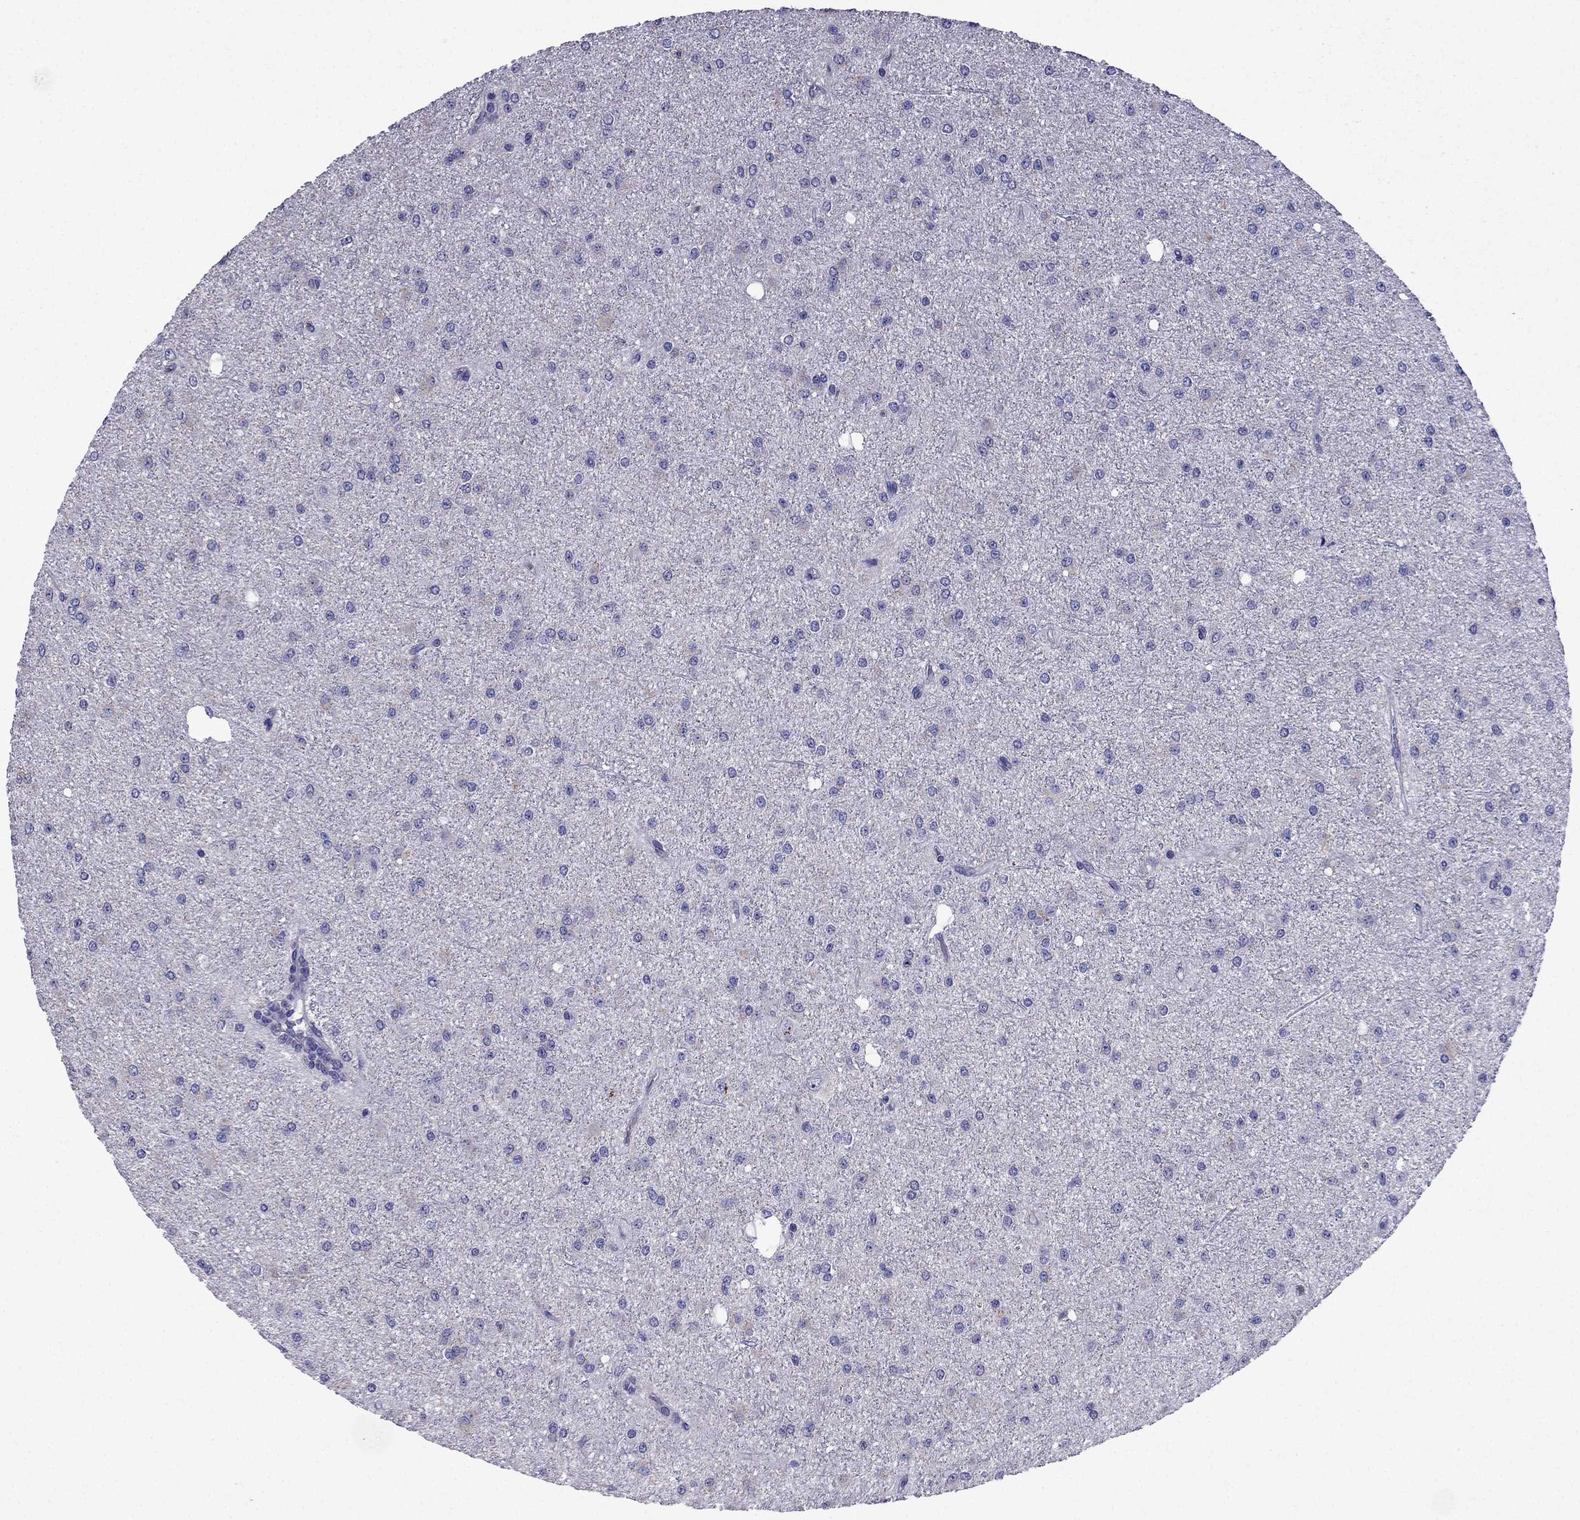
{"staining": {"intensity": "negative", "quantity": "none", "location": "none"}, "tissue": "glioma", "cell_type": "Tumor cells", "image_type": "cancer", "snomed": [{"axis": "morphology", "description": "Glioma, malignant, Low grade"}, {"axis": "topography", "description": "Brain"}], "caption": "DAB (3,3'-diaminobenzidine) immunohistochemical staining of glioma reveals no significant positivity in tumor cells.", "gene": "DSC1", "patient": {"sex": "male", "age": 27}}